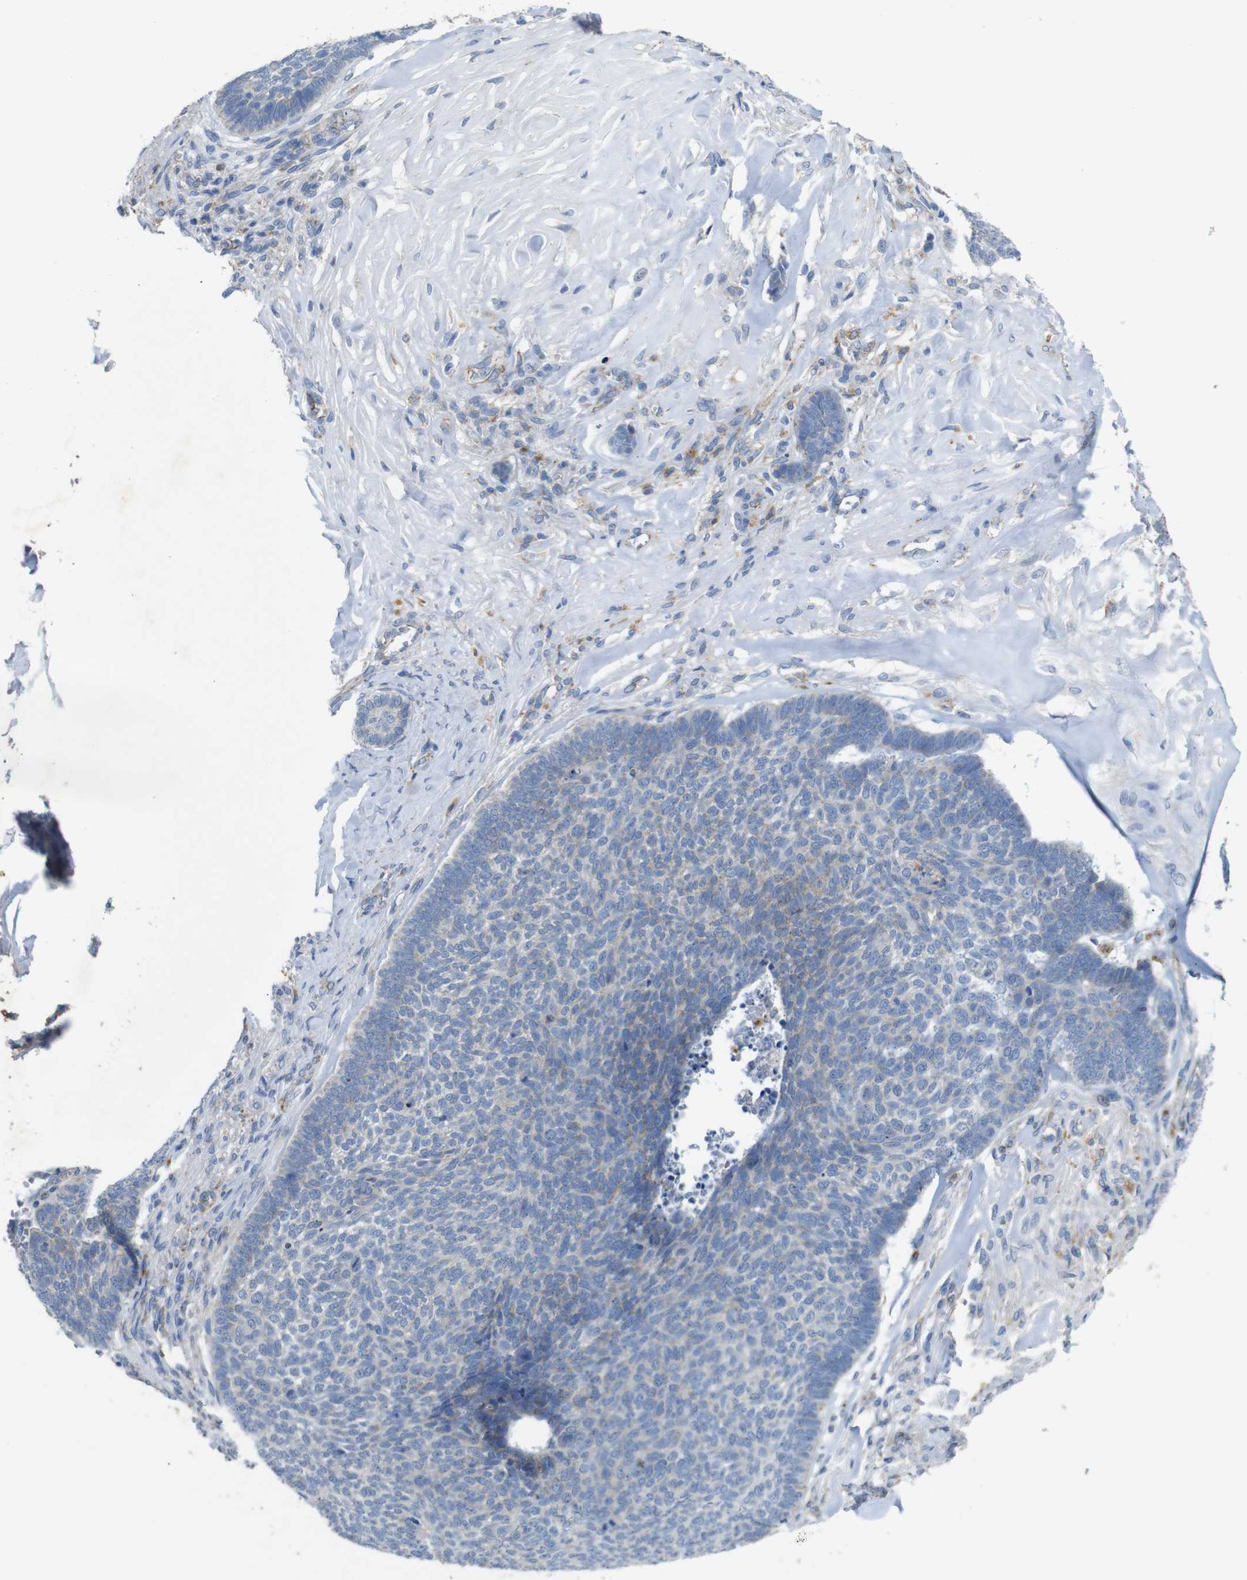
{"staining": {"intensity": "negative", "quantity": "none", "location": "none"}, "tissue": "skin cancer", "cell_type": "Tumor cells", "image_type": "cancer", "snomed": [{"axis": "morphology", "description": "Basal cell carcinoma"}, {"axis": "topography", "description": "Skin"}], "caption": "DAB (3,3'-diaminobenzidine) immunohistochemical staining of human skin cancer (basal cell carcinoma) reveals no significant expression in tumor cells.", "gene": "NHLRC3", "patient": {"sex": "male", "age": 84}}